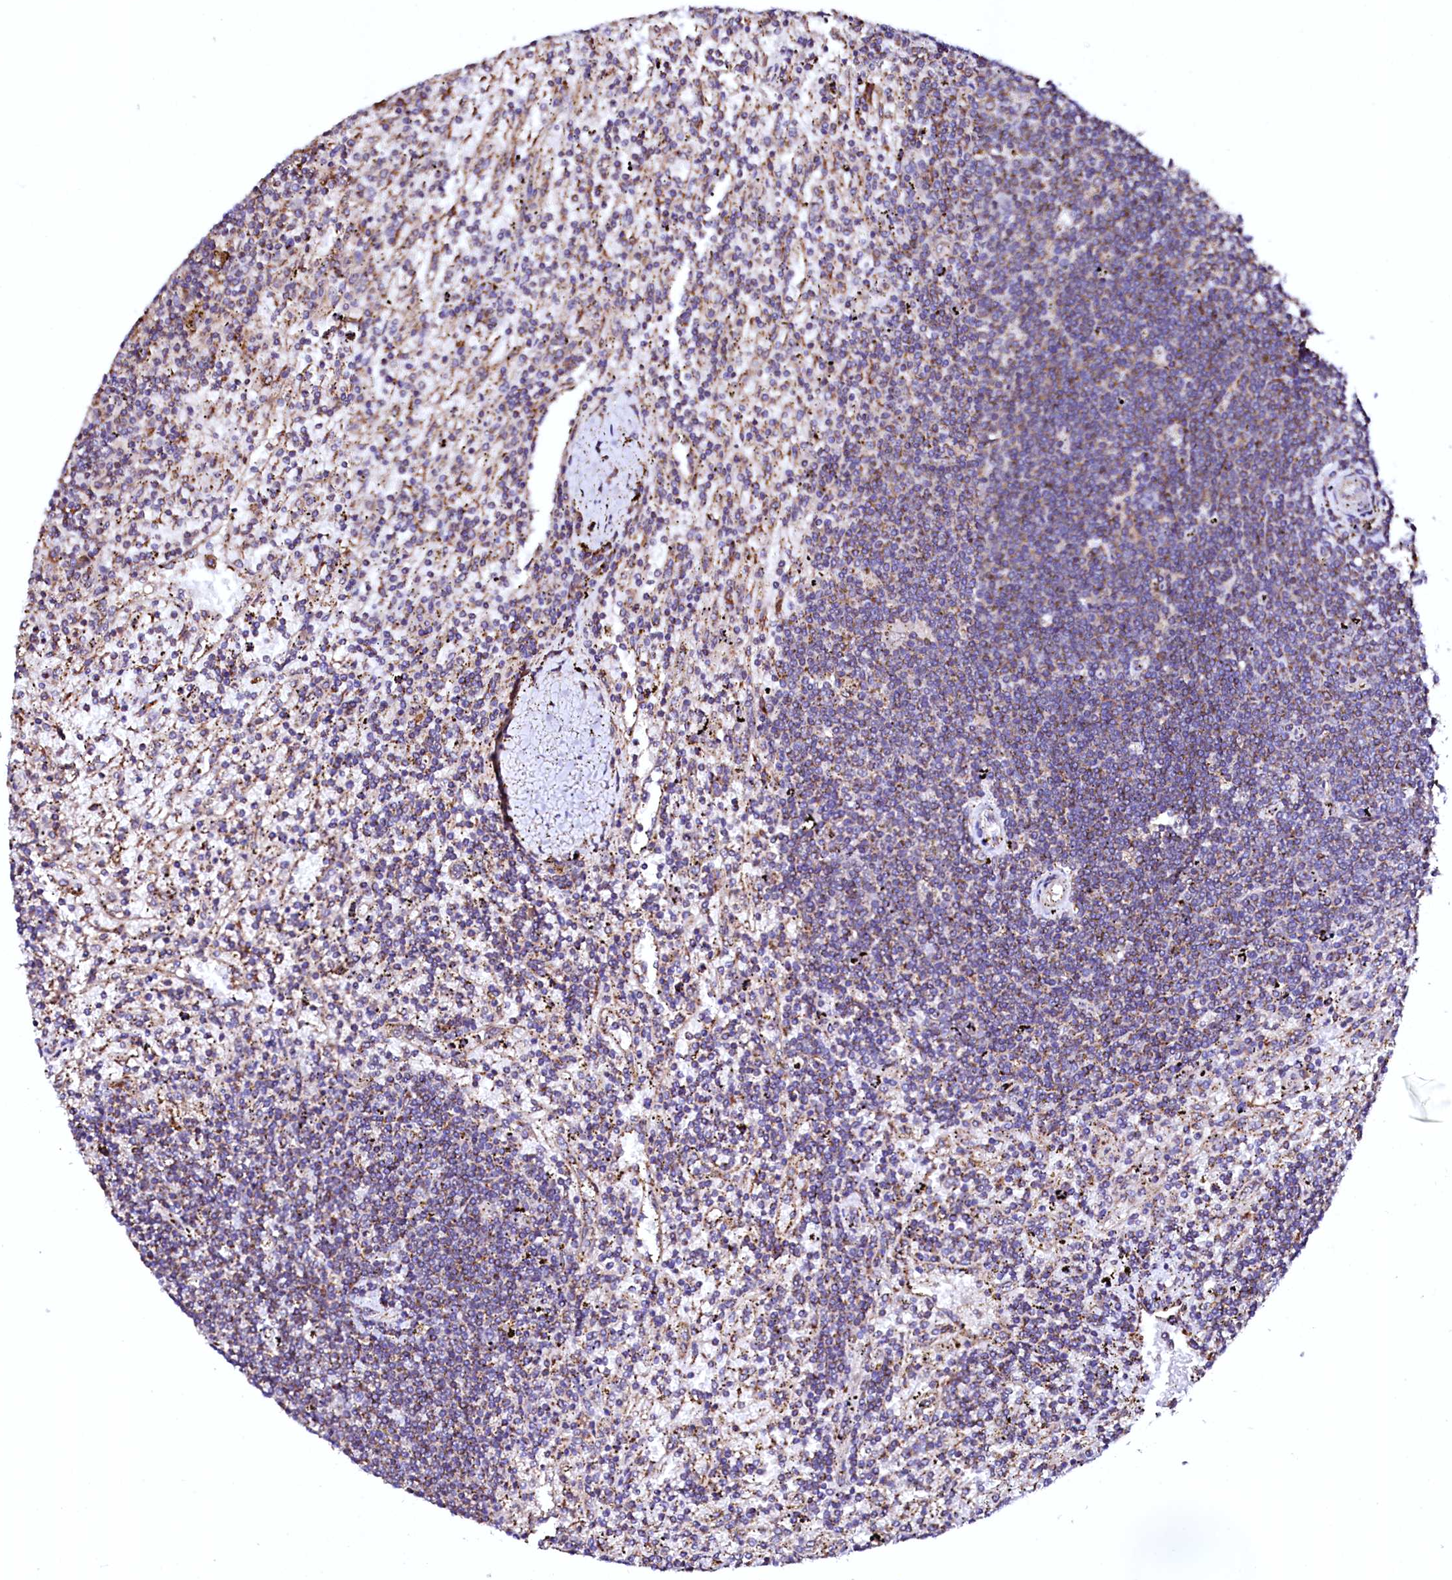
{"staining": {"intensity": "negative", "quantity": "none", "location": "none"}, "tissue": "lymphoma", "cell_type": "Tumor cells", "image_type": "cancer", "snomed": [{"axis": "morphology", "description": "Malignant lymphoma, non-Hodgkin's type, Low grade"}, {"axis": "topography", "description": "Spleen"}], "caption": "Low-grade malignant lymphoma, non-Hodgkin's type was stained to show a protein in brown. There is no significant staining in tumor cells.", "gene": "UBE3C", "patient": {"sex": "male", "age": 76}}